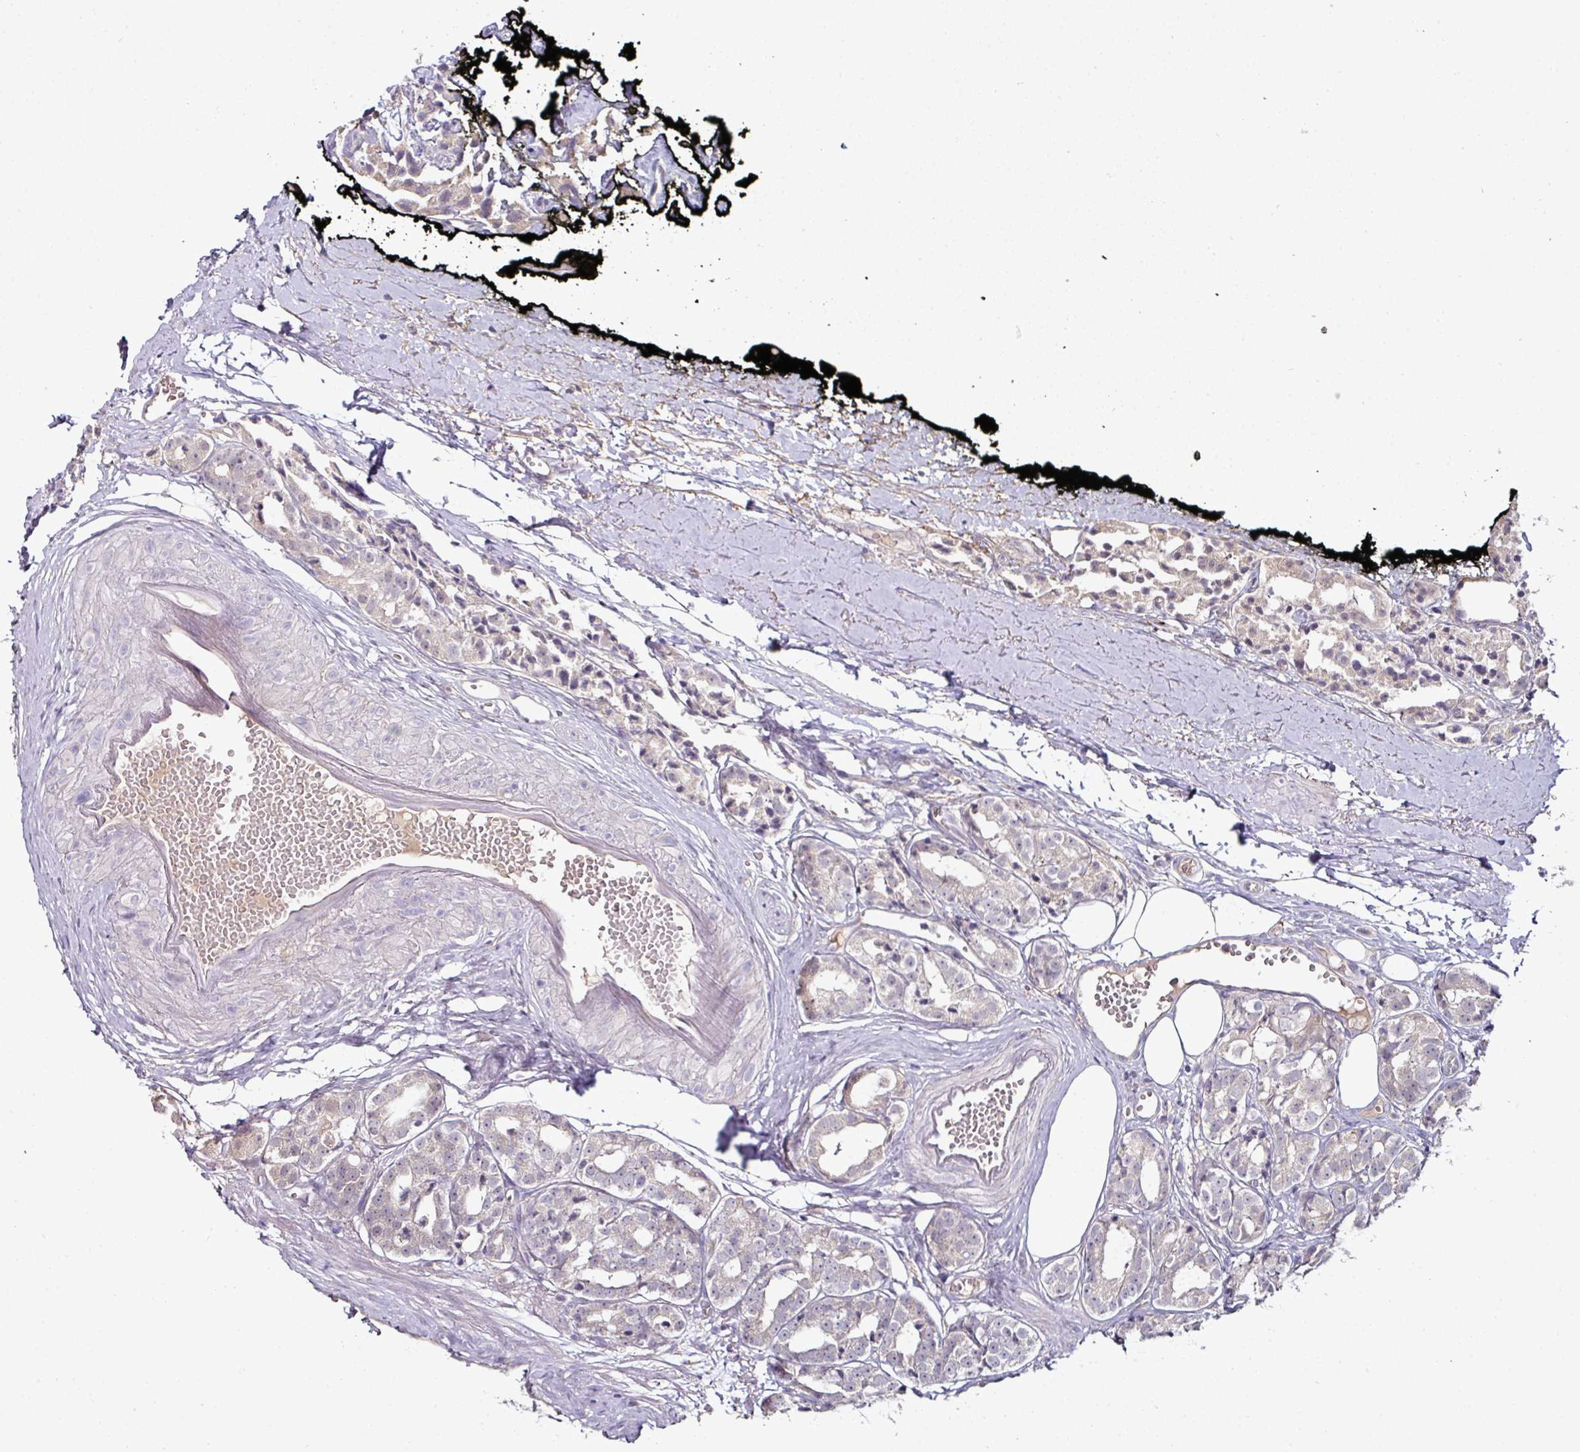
{"staining": {"intensity": "weak", "quantity": "<25%", "location": "cytoplasmic/membranous"}, "tissue": "prostate cancer", "cell_type": "Tumor cells", "image_type": "cancer", "snomed": [{"axis": "morphology", "description": "Adenocarcinoma, High grade"}, {"axis": "topography", "description": "Prostate"}], "caption": "The photomicrograph displays no significant expression in tumor cells of prostate cancer.", "gene": "CTDSP2", "patient": {"sex": "male", "age": 71}}